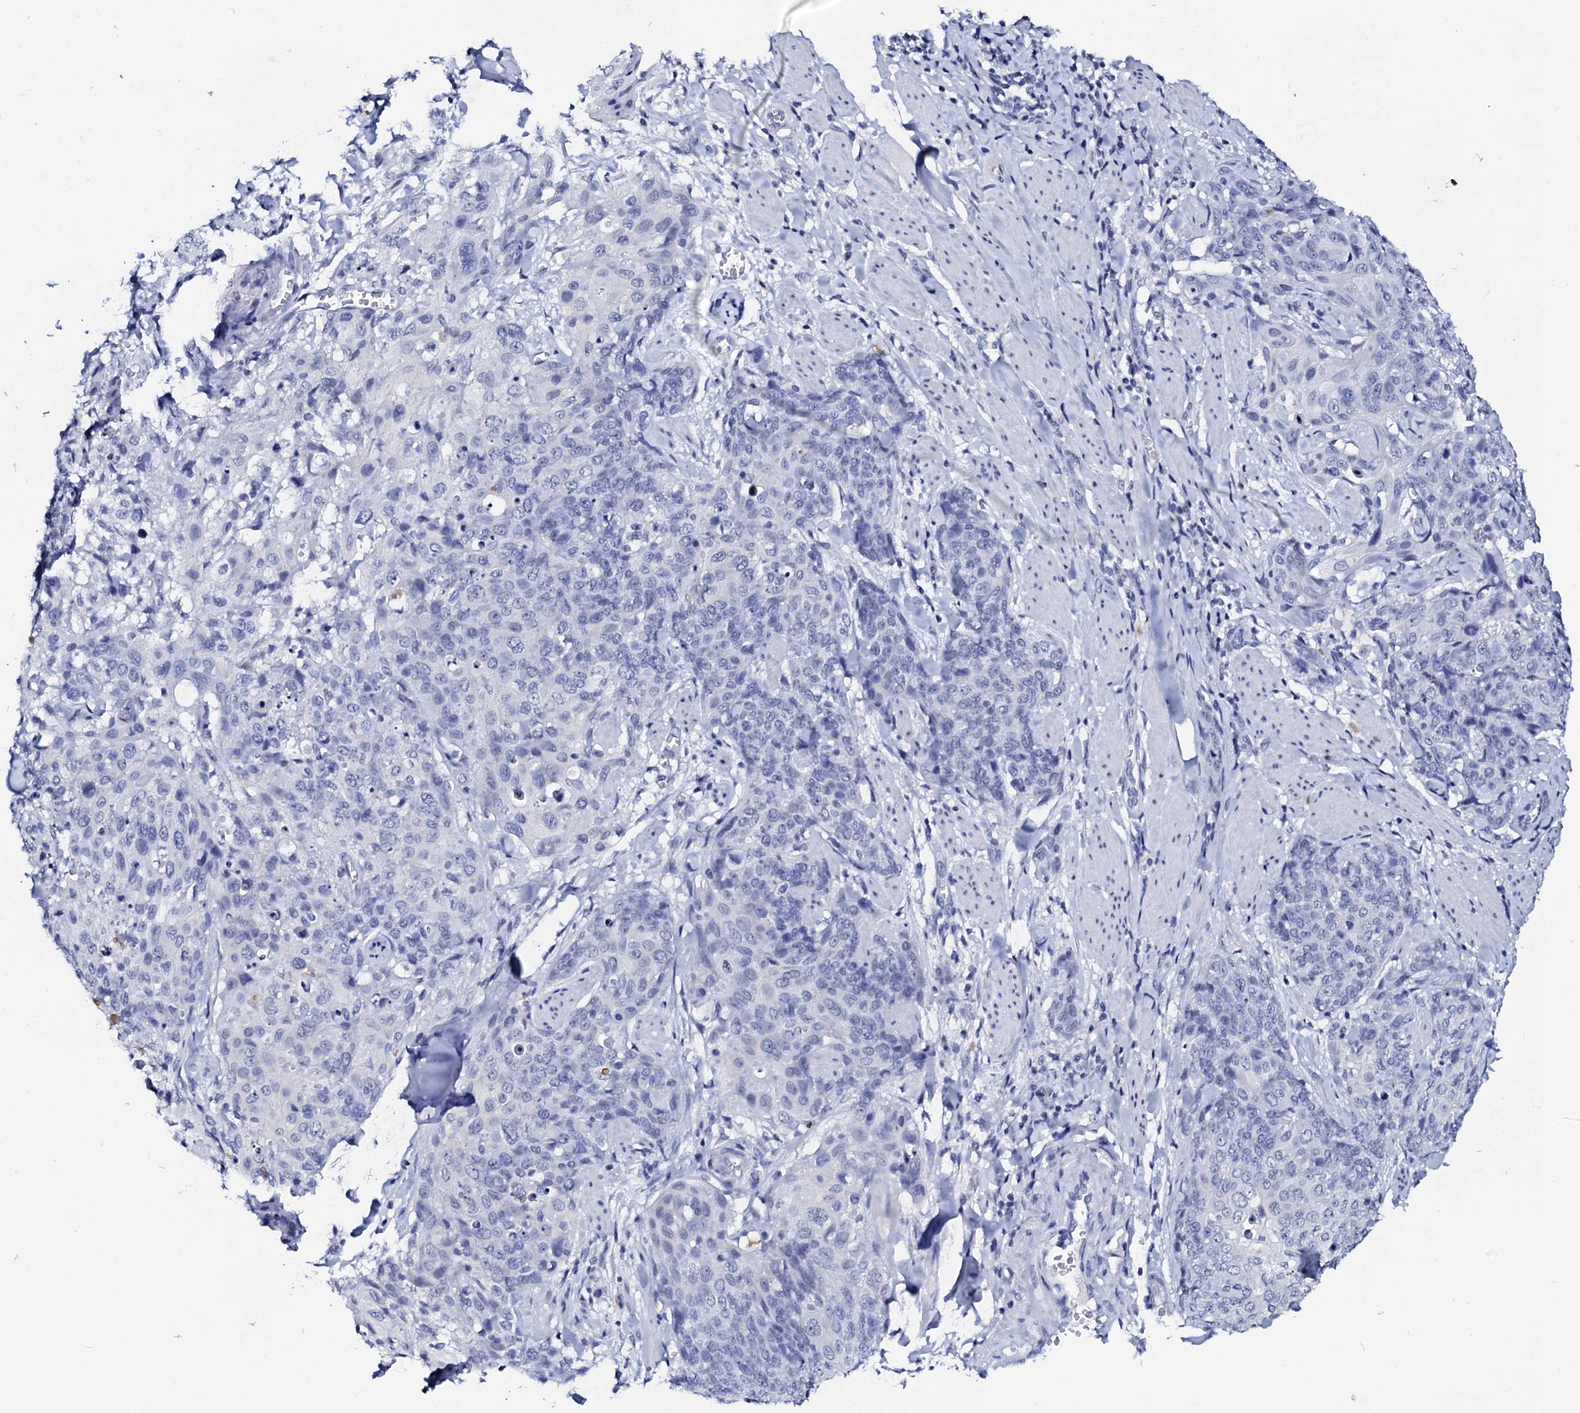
{"staining": {"intensity": "negative", "quantity": "none", "location": "none"}, "tissue": "skin cancer", "cell_type": "Tumor cells", "image_type": "cancer", "snomed": [{"axis": "morphology", "description": "Squamous cell carcinoma, NOS"}, {"axis": "topography", "description": "Skin"}, {"axis": "topography", "description": "Vulva"}], "caption": "Immunohistochemistry (IHC) micrograph of neoplastic tissue: skin squamous cell carcinoma stained with DAB shows no significant protein staining in tumor cells. (DAB immunohistochemistry (IHC) visualized using brightfield microscopy, high magnification).", "gene": "SPATA19", "patient": {"sex": "female", "age": 85}}